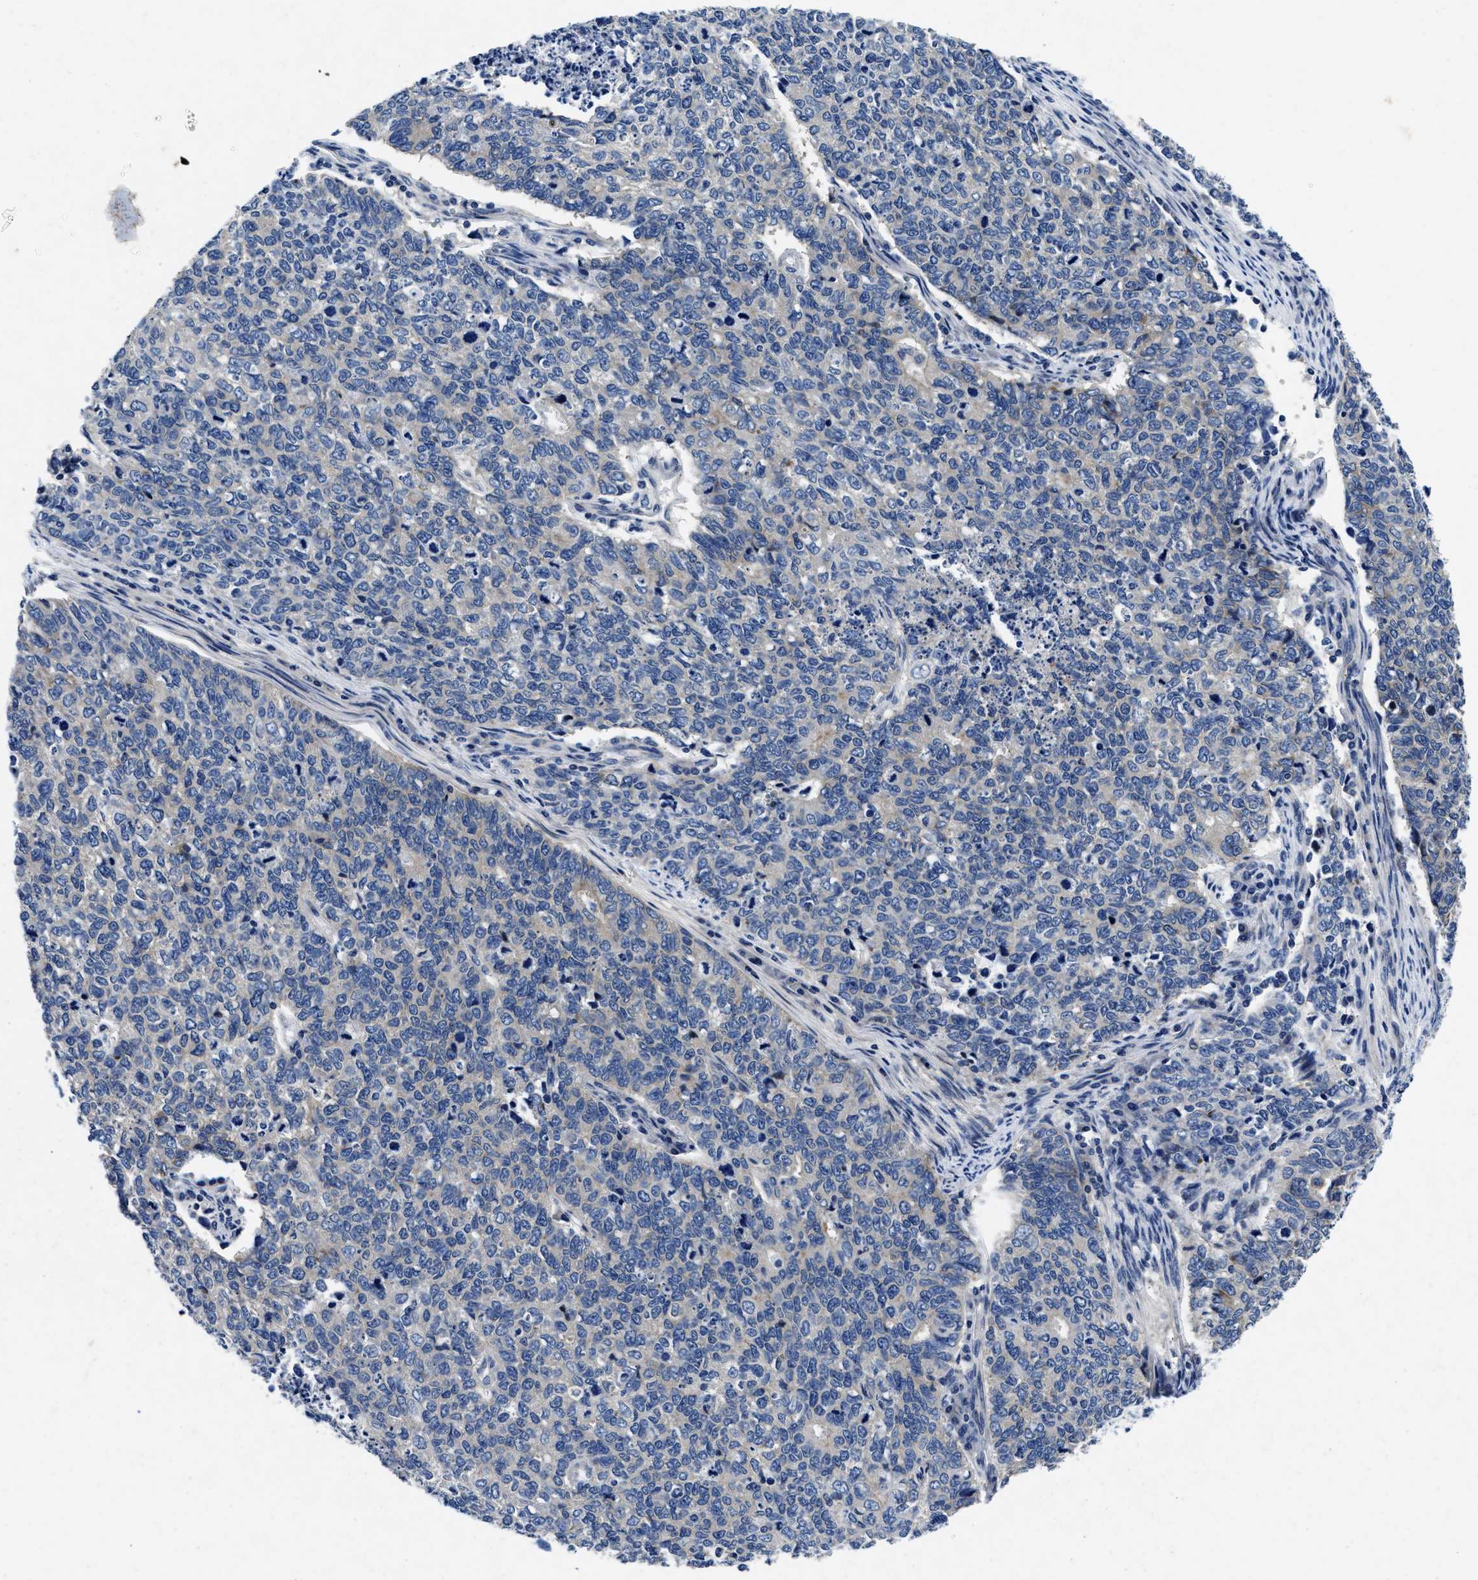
{"staining": {"intensity": "negative", "quantity": "none", "location": "none"}, "tissue": "cervical cancer", "cell_type": "Tumor cells", "image_type": "cancer", "snomed": [{"axis": "morphology", "description": "Squamous cell carcinoma, NOS"}, {"axis": "topography", "description": "Cervix"}], "caption": "Cervical cancer was stained to show a protein in brown. There is no significant staining in tumor cells.", "gene": "LAD1", "patient": {"sex": "female", "age": 63}}